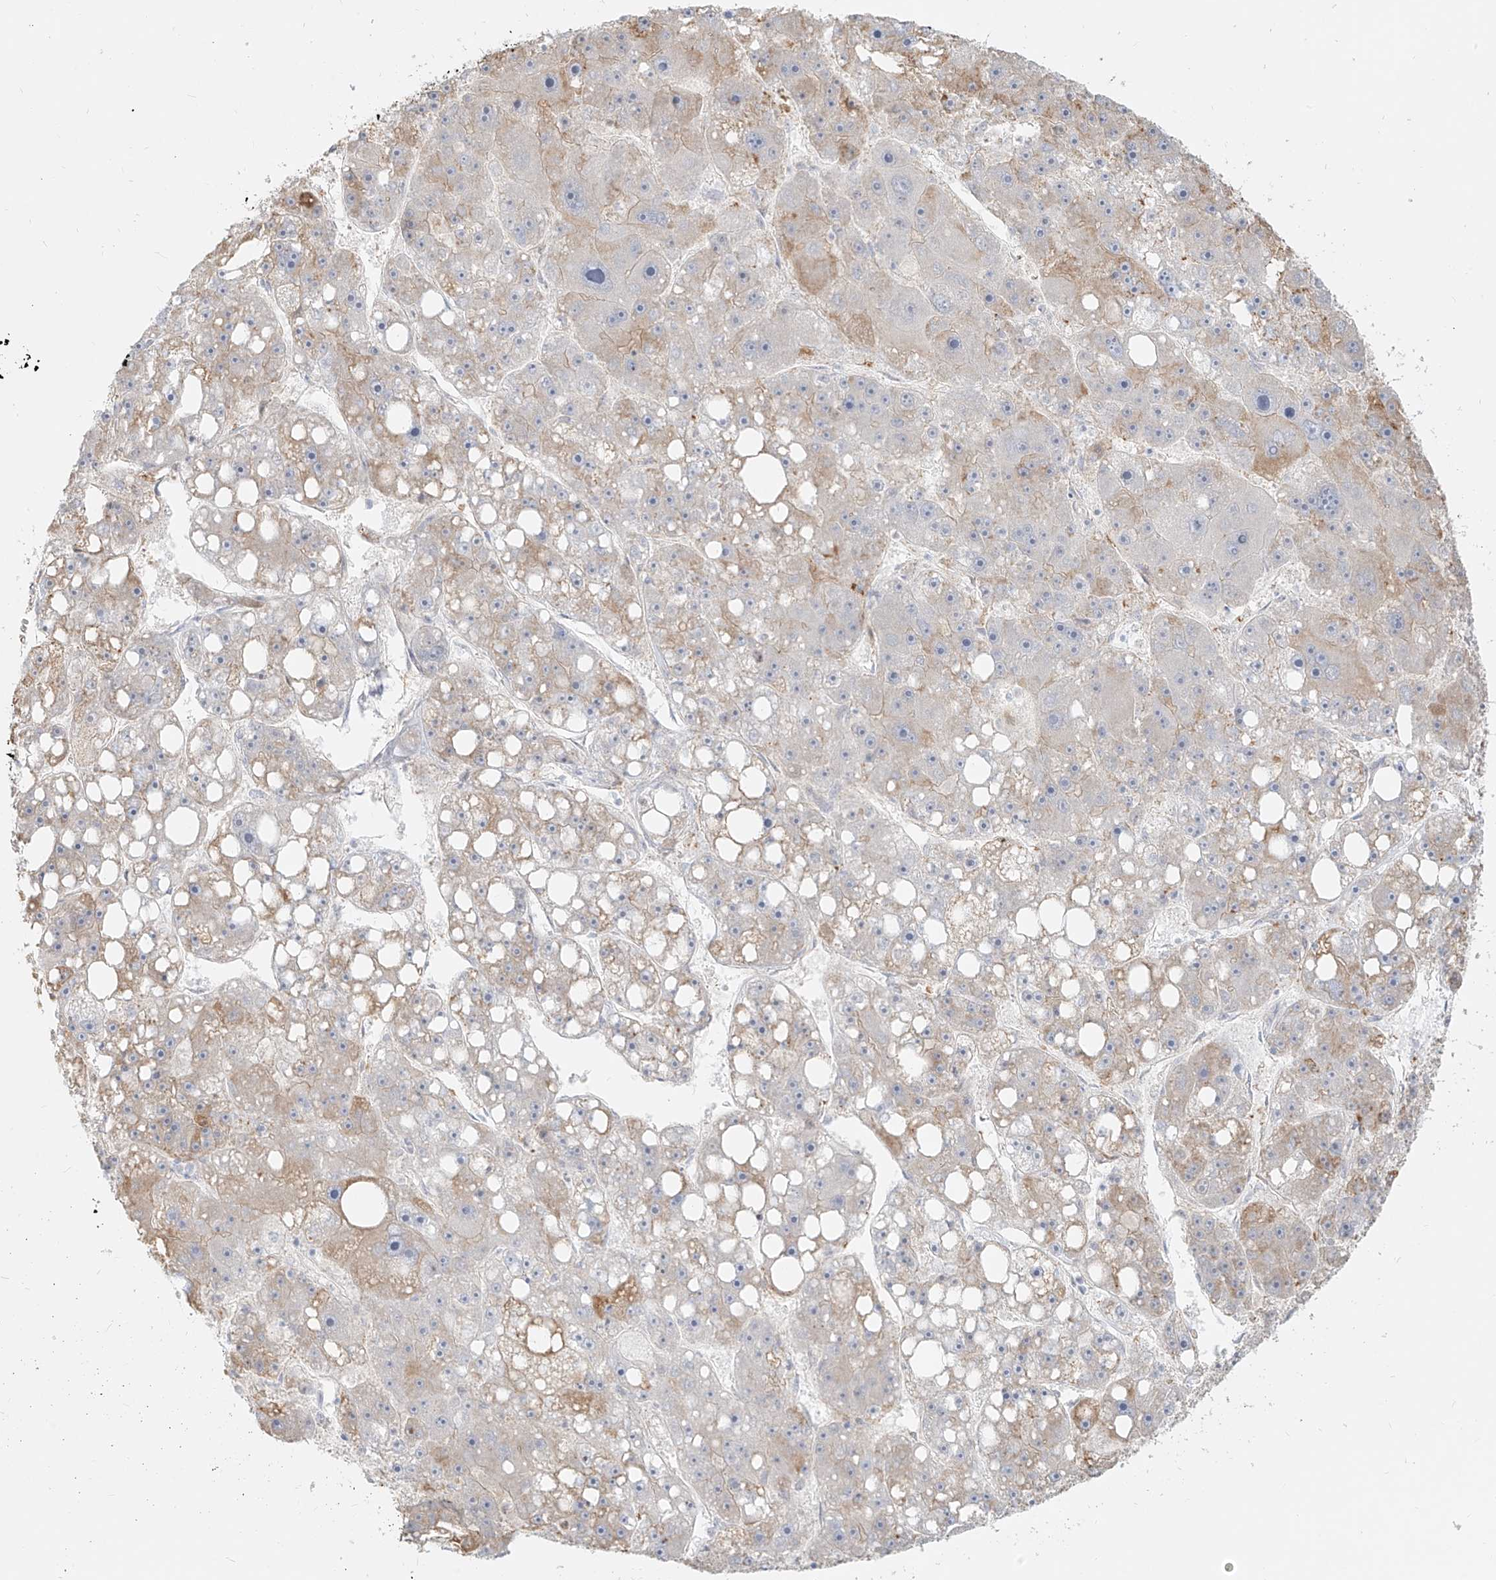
{"staining": {"intensity": "weak", "quantity": "<25%", "location": "cytoplasmic/membranous"}, "tissue": "liver cancer", "cell_type": "Tumor cells", "image_type": "cancer", "snomed": [{"axis": "morphology", "description": "Carcinoma, Hepatocellular, NOS"}, {"axis": "topography", "description": "Liver"}], "caption": "IHC image of neoplastic tissue: human liver hepatocellular carcinoma stained with DAB (3,3'-diaminobenzidine) displays no significant protein staining in tumor cells.", "gene": "NHSL1", "patient": {"sex": "female", "age": 61}}